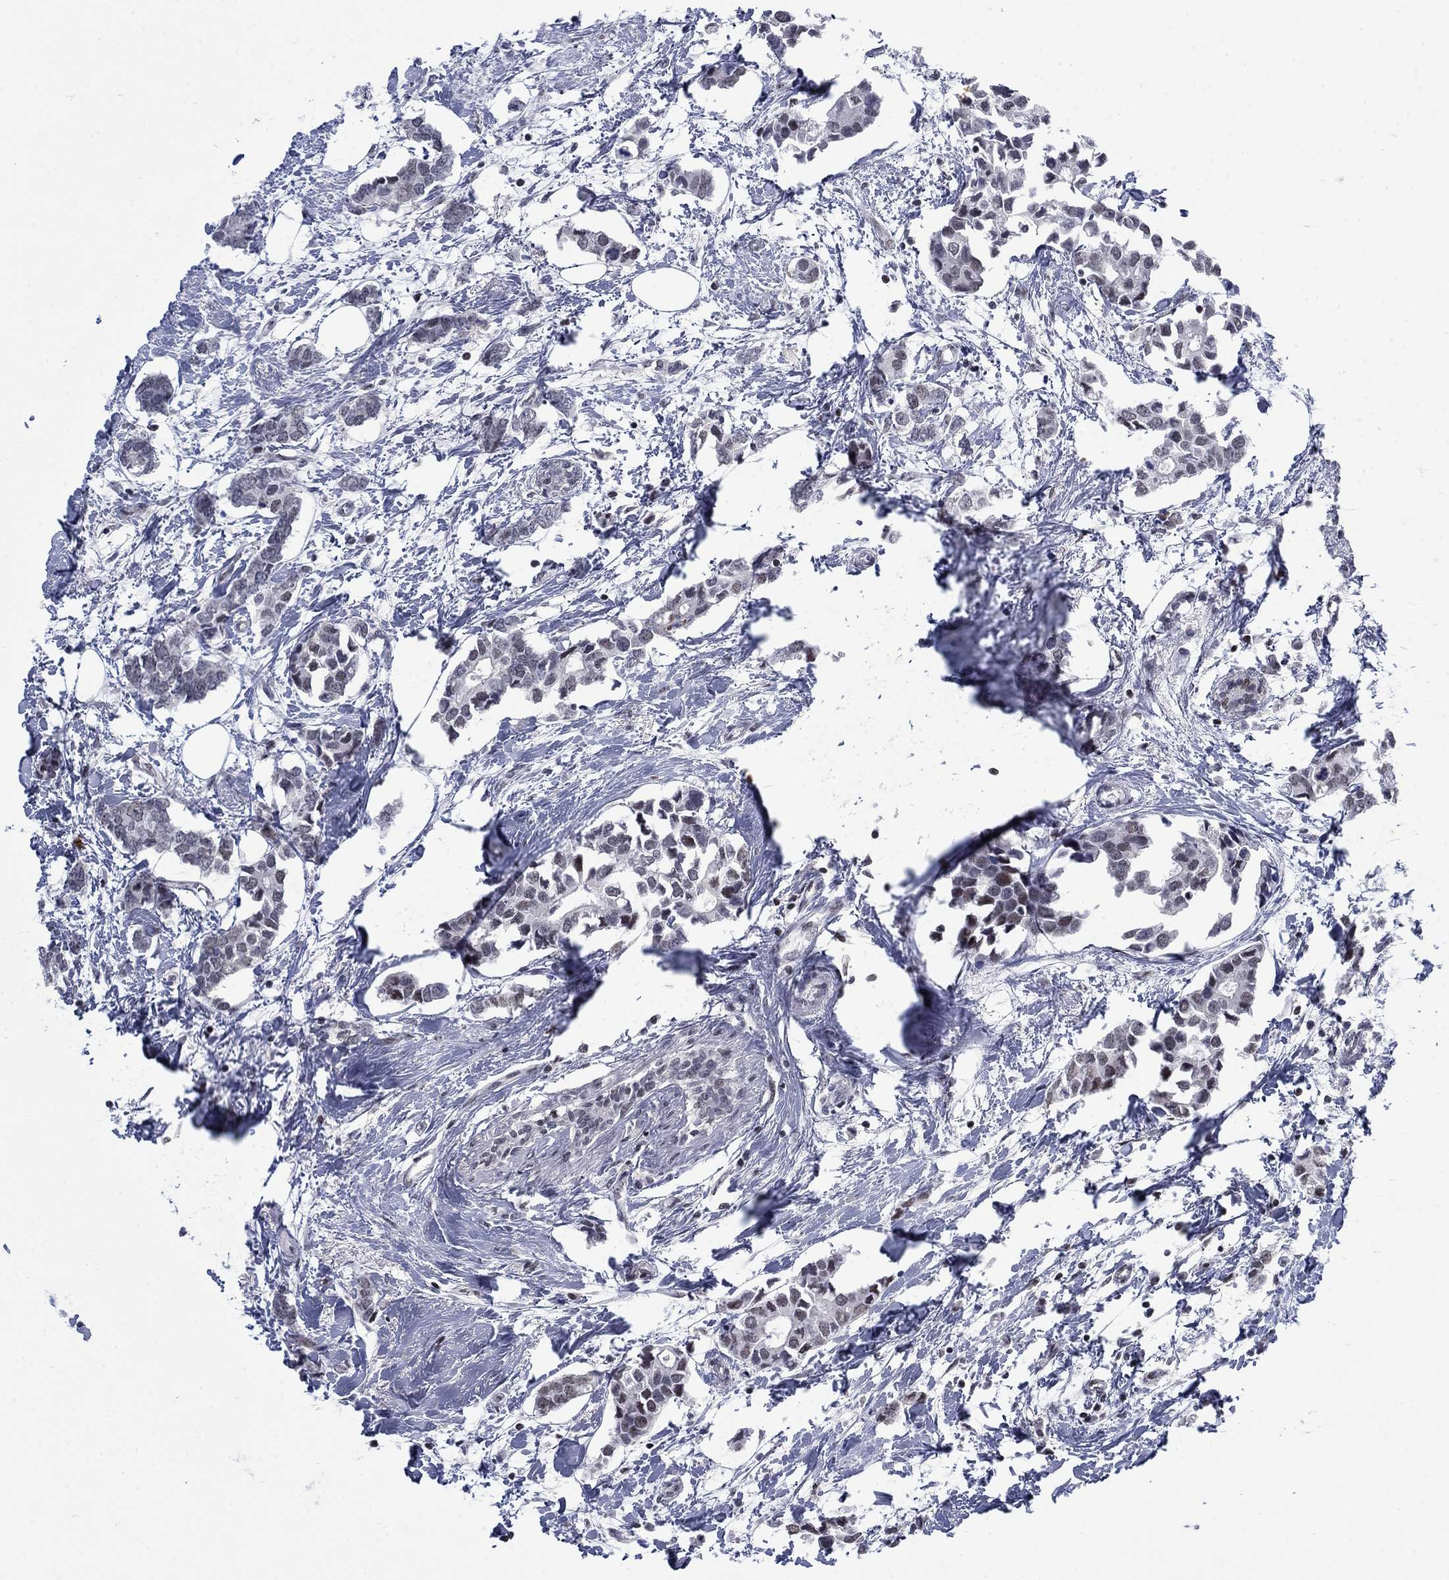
{"staining": {"intensity": "negative", "quantity": "none", "location": "none"}, "tissue": "breast cancer", "cell_type": "Tumor cells", "image_type": "cancer", "snomed": [{"axis": "morphology", "description": "Duct carcinoma"}, {"axis": "topography", "description": "Breast"}], "caption": "The image displays no staining of tumor cells in infiltrating ductal carcinoma (breast).", "gene": "NPAS3", "patient": {"sex": "female", "age": 83}}